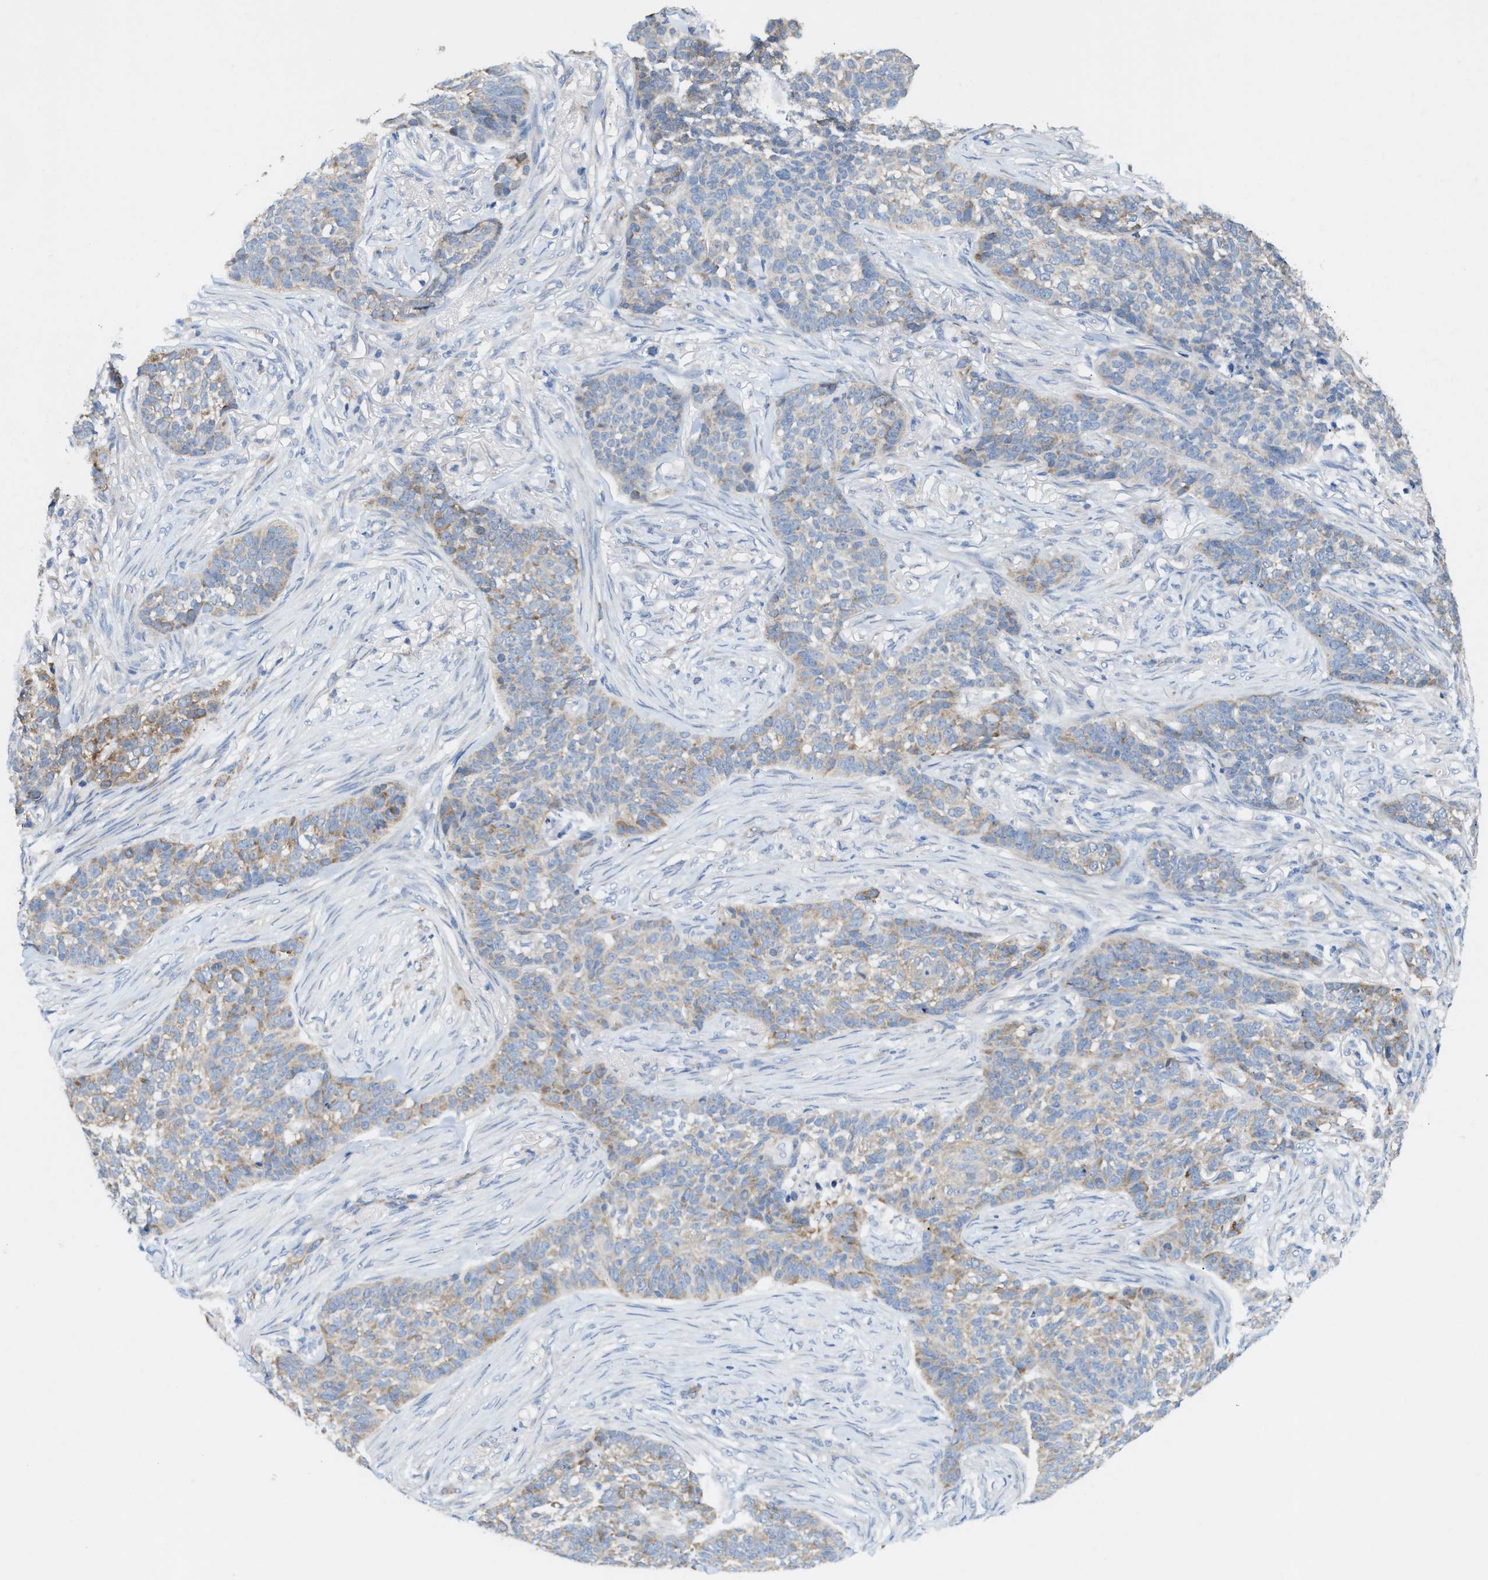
{"staining": {"intensity": "weak", "quantity": ">75%", "location": "cytoplasmic/membranous"}, "tissue": "skin cancer", "cell_type": "Tumor cells", "image_type": "cancer", "snomed": [{"axis": "morphology", "description": "Basal cell carcinoma"}, {"axis": "topography", "description": "Skin"}], "caption": "Immunohistochemistry (IHC) image of neoplastic tissue: skin cancer (basal cell carcinoma) stained using immunohistochemistry reveals low levels of weak protein expression localized specifically in the cytoplasmic/membranous of tumor cells, appearing as a cytoplasmic/membranous brown color.", "gene": "UBAP2", "patient": {"sex": "male", "age": 85}}